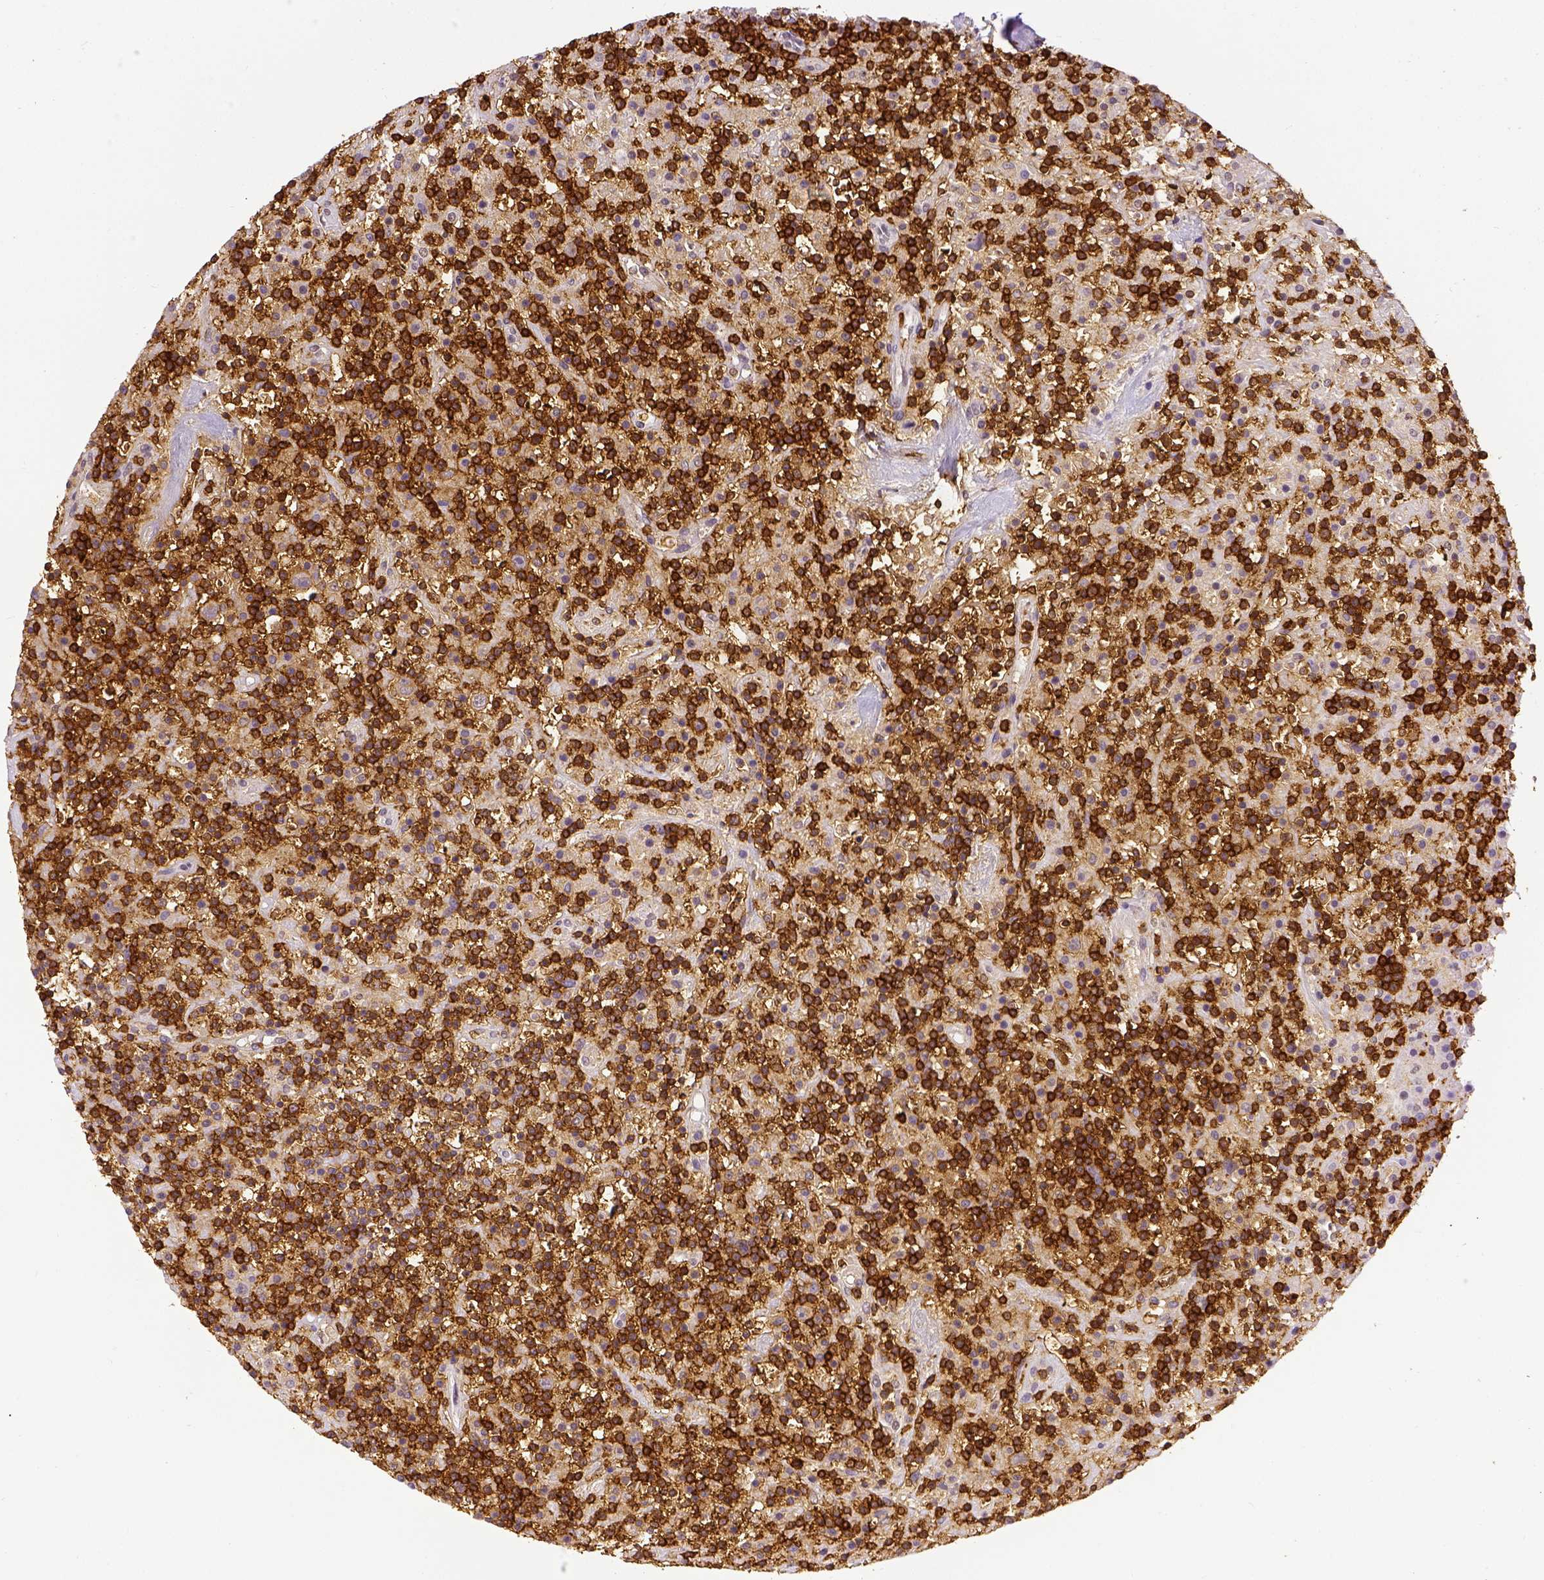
{"staining": {"intensity": "negative", "quantity": "none", "location": "none"}, "tissue": "lymphoma", "cell_type": "Tumor cells", "image_type": "cancer", "snomed": [{"axis": "morphology", "description": "Hodgkin's disease, NOS"}, {"axis": "topography", "description": "Lymph node"}], "caption": "Hodgkin's disease was stained to show a protein in brown. There is no significant positivity in tumor cells.", "gene": "CD3E", "patient": {"sex": "male", "age": 70}}